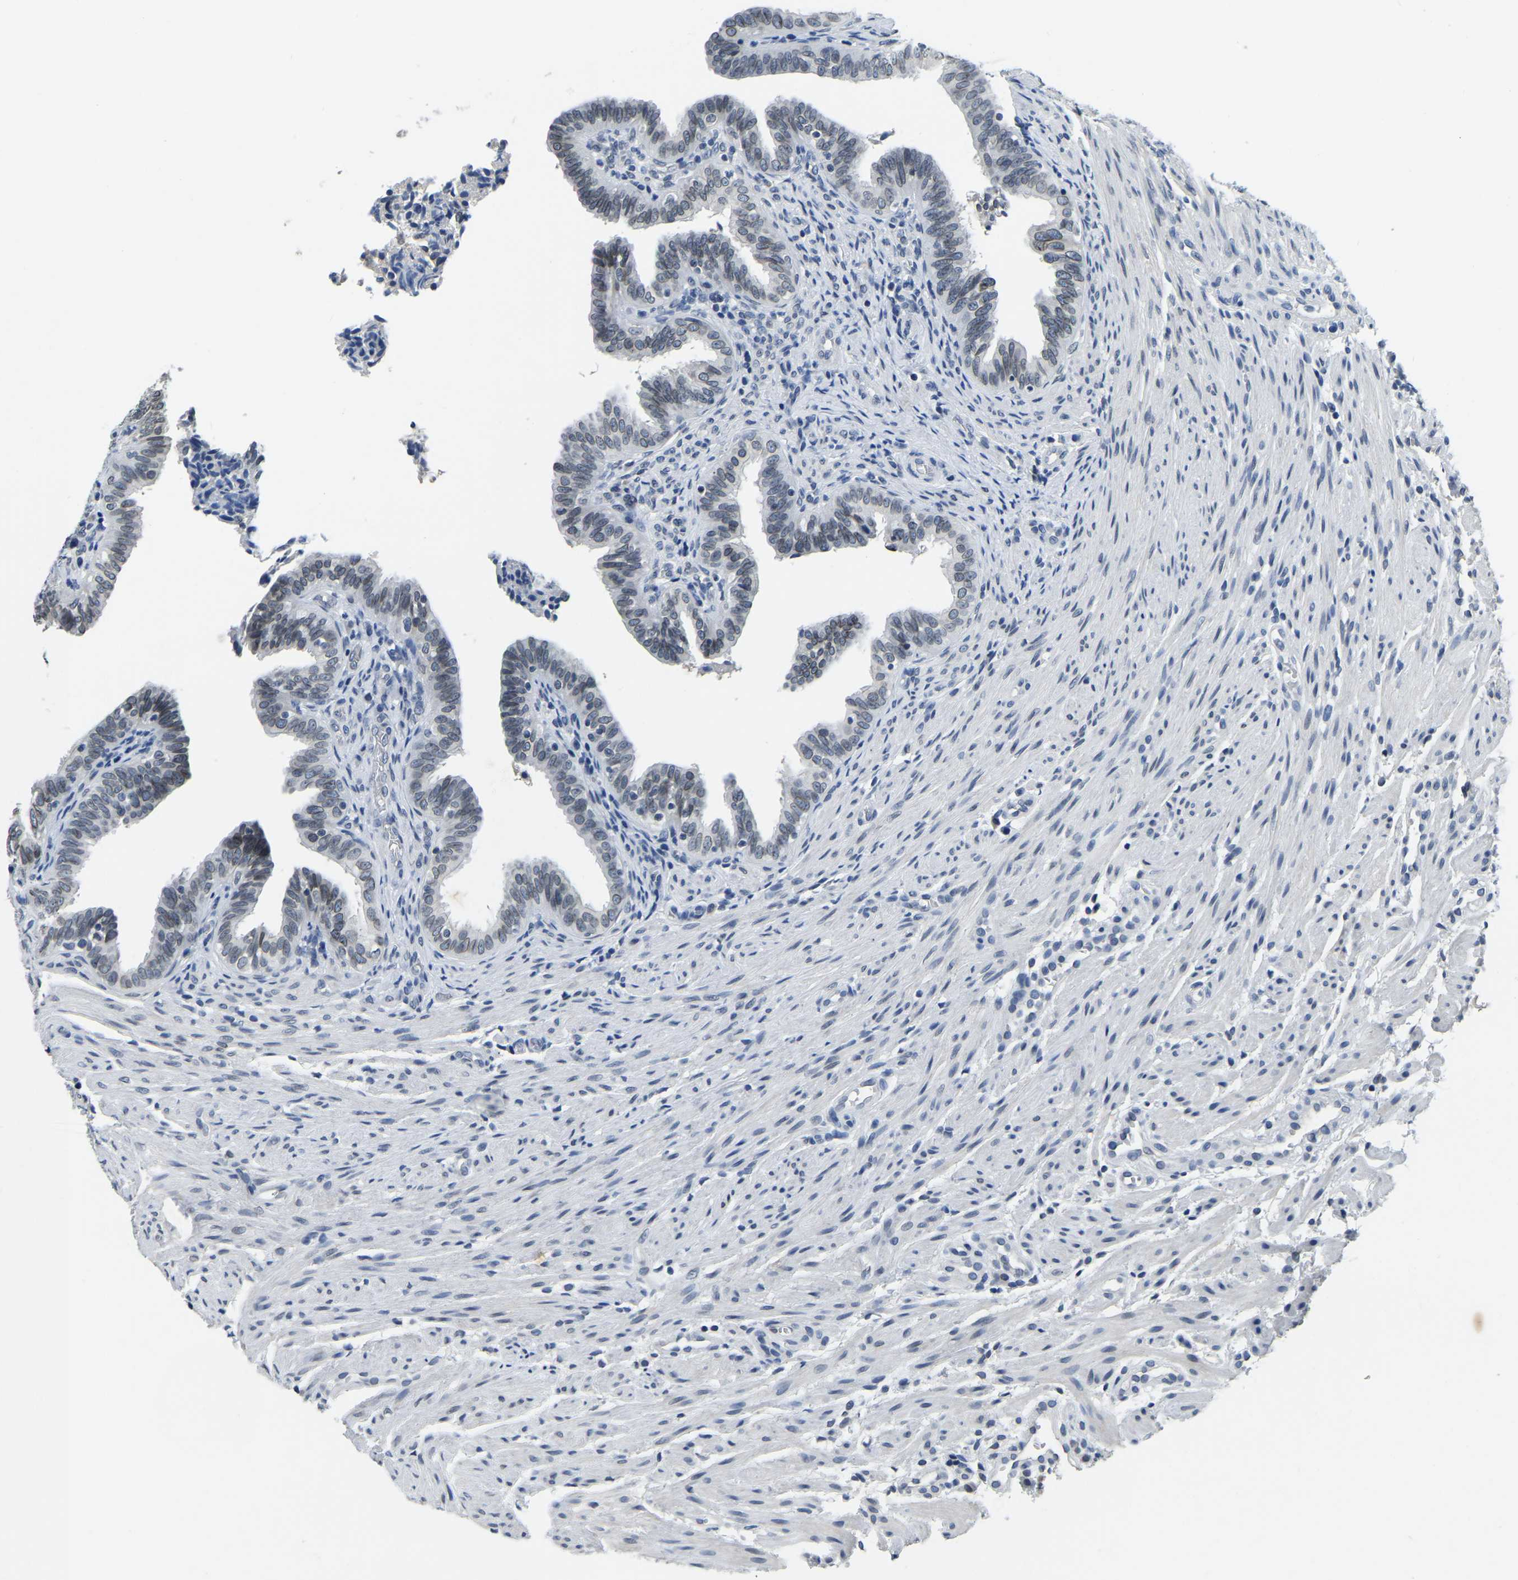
{"staining": {"intensity": "weak", "quantity": "25%-75%", "location": "cytoplasmic/membranous,nuclear"}, "tissue": "fallopian tube", "cell_type": "Glandular cells", "image_type": "normal", "snomed": [{"axis": "morphology", "description": "Normal tissue, NOS"}, {"axis": "topography", "description": "Fallopian tube"}, {"axis": "topography", "description": "Placenta"}], "caption": "The micrograph shows a brown stain indicating the presence of a protein in the cytoplasmic/membranous,nuclear of glandular cells in fallopian tube.", "gene": "RANBP2", "patient": {"sex": "female", "age": 34}}